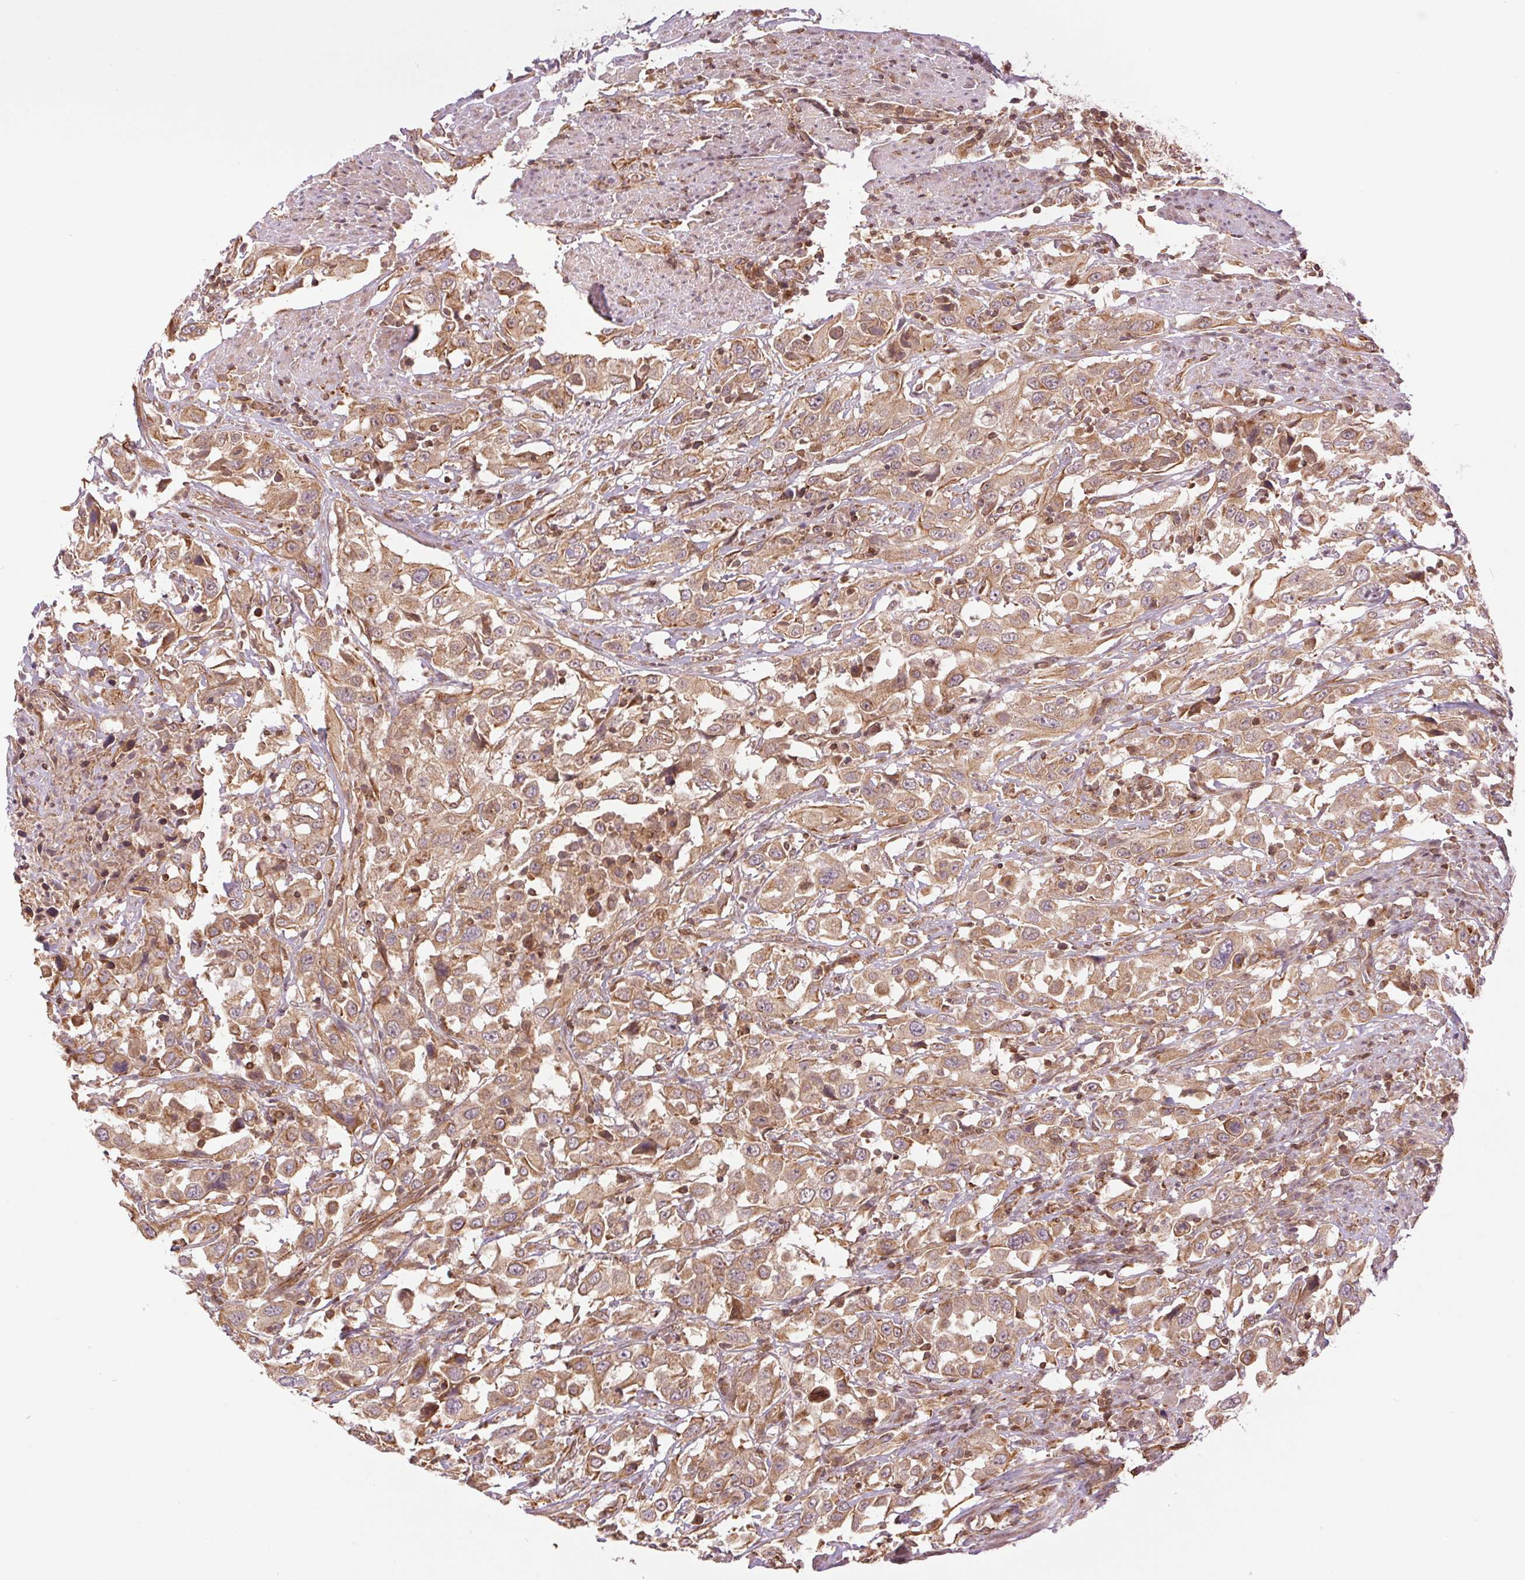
{"staining": {"intensity": "moderate", "quantity": ">75%", "location": "cytoplasmic/membranous"}, "tissue": "urothelial cancer", "cell_type": "Tumor cells", "image_type": "cancer", "snomed": [{"axis": "morphology", "description": "Urothelial carcinoma, High grade"}, {"axis": "topography", "description": "Urinary bladder"}], "caption": "Immunohistochemical staining of human urothelial cancer displays moderate cytoplasmic/membranous protein expression in about >75% of tumor cells.", "gene": "STARD7", "patient": {"sex": "male", "age": 61}}